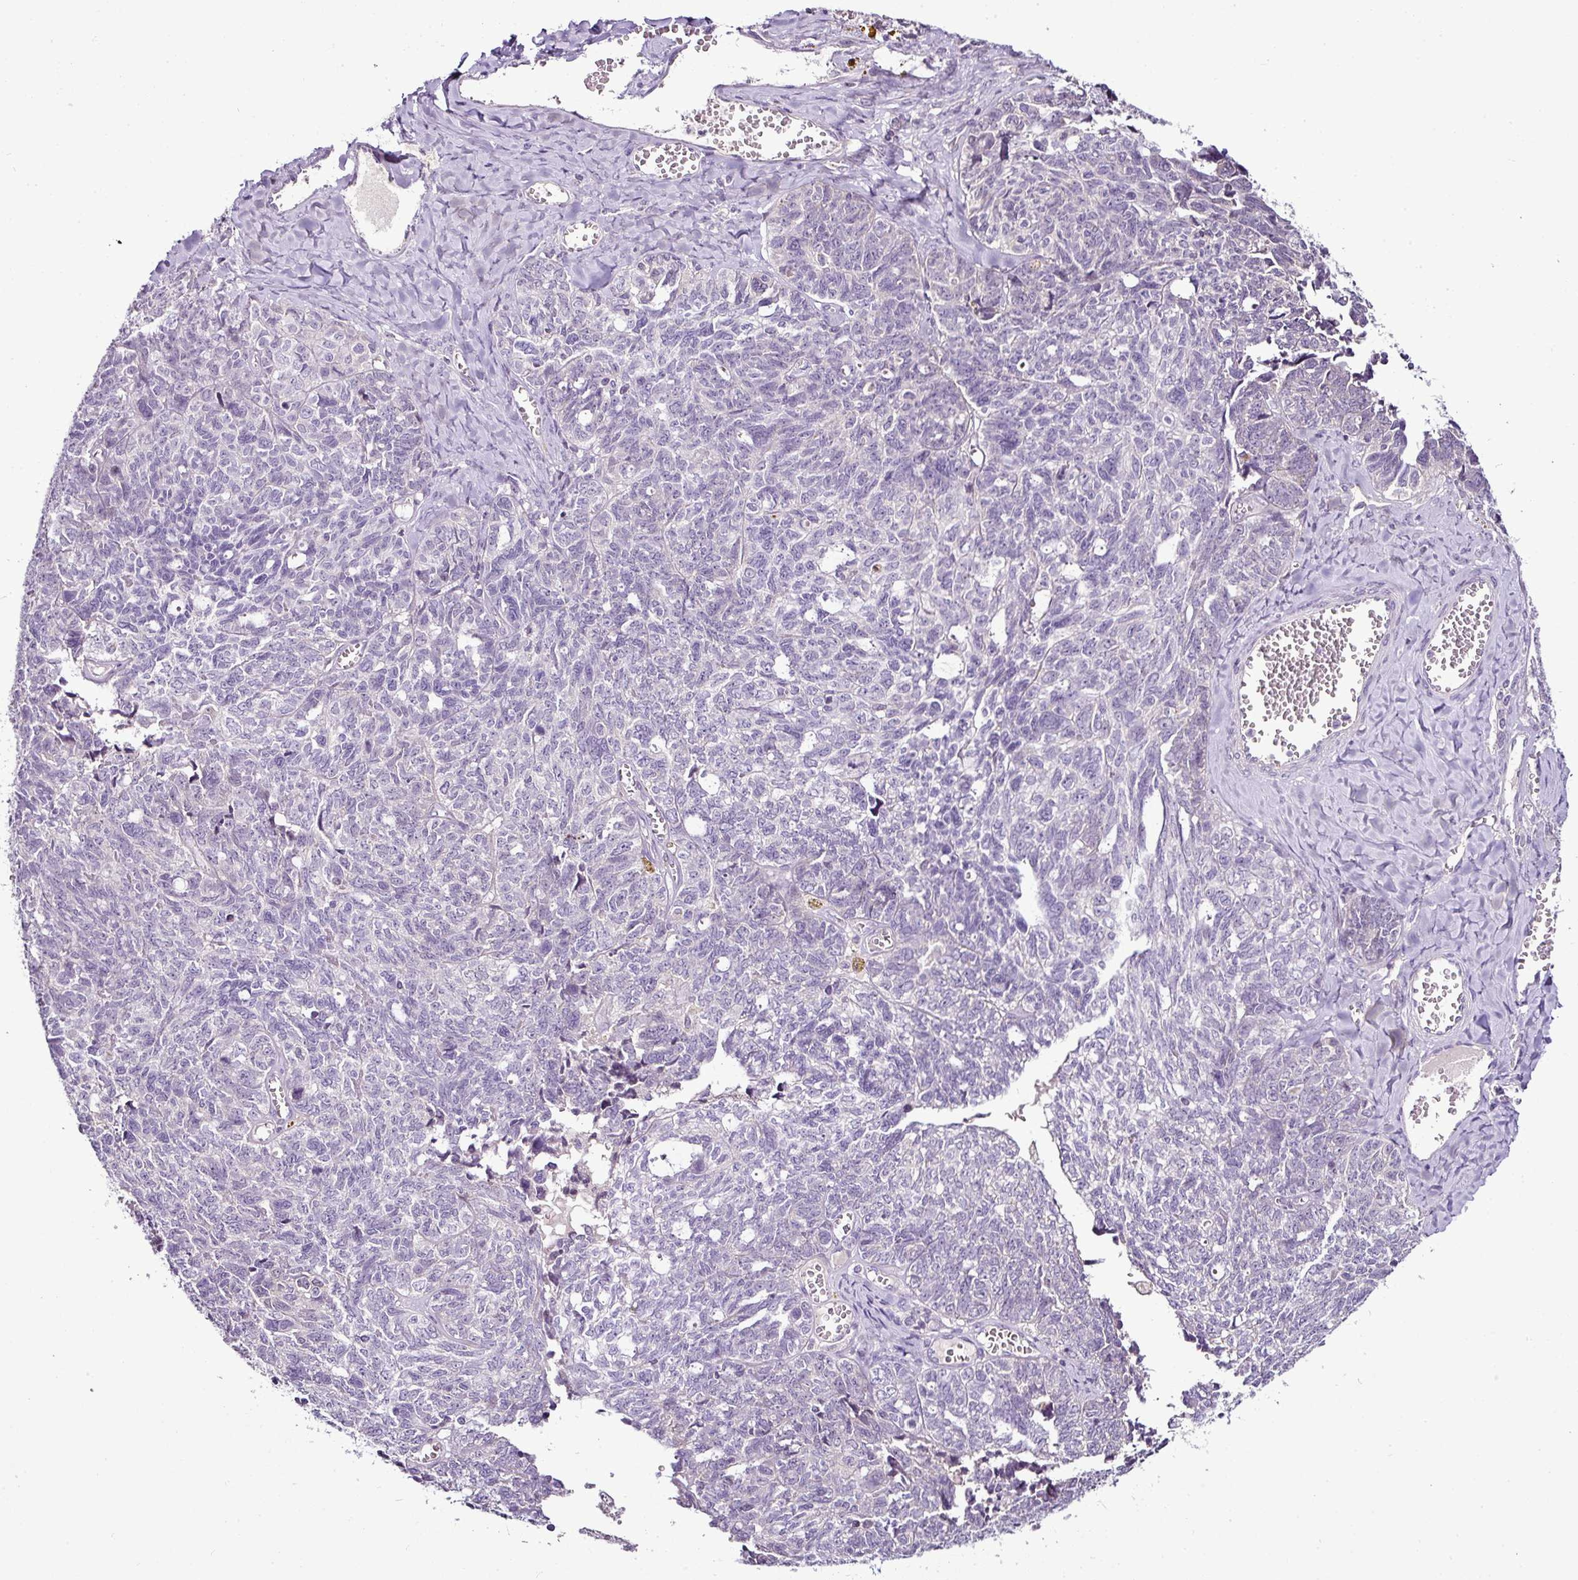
{"staining": {"intensity": "negative", "quantity": "none", "location": "none"}, "tissue": "ovarian cancer", "cell_type": "Tumor cells", "image_type": "cancer", "snomed": [{"axis": "morphology", "description": "Cystadenocarcinoma, serous, NOS"}, {"axis": "topography", "description": "Ovary"}], "caption": "An immunohistochemistry micrograph of ovarian cancer is shown. There is no staining in tumor cells of ovarian cancer.", "gene": "TEX30", "patient": {"sex": "female", "age": 79}}